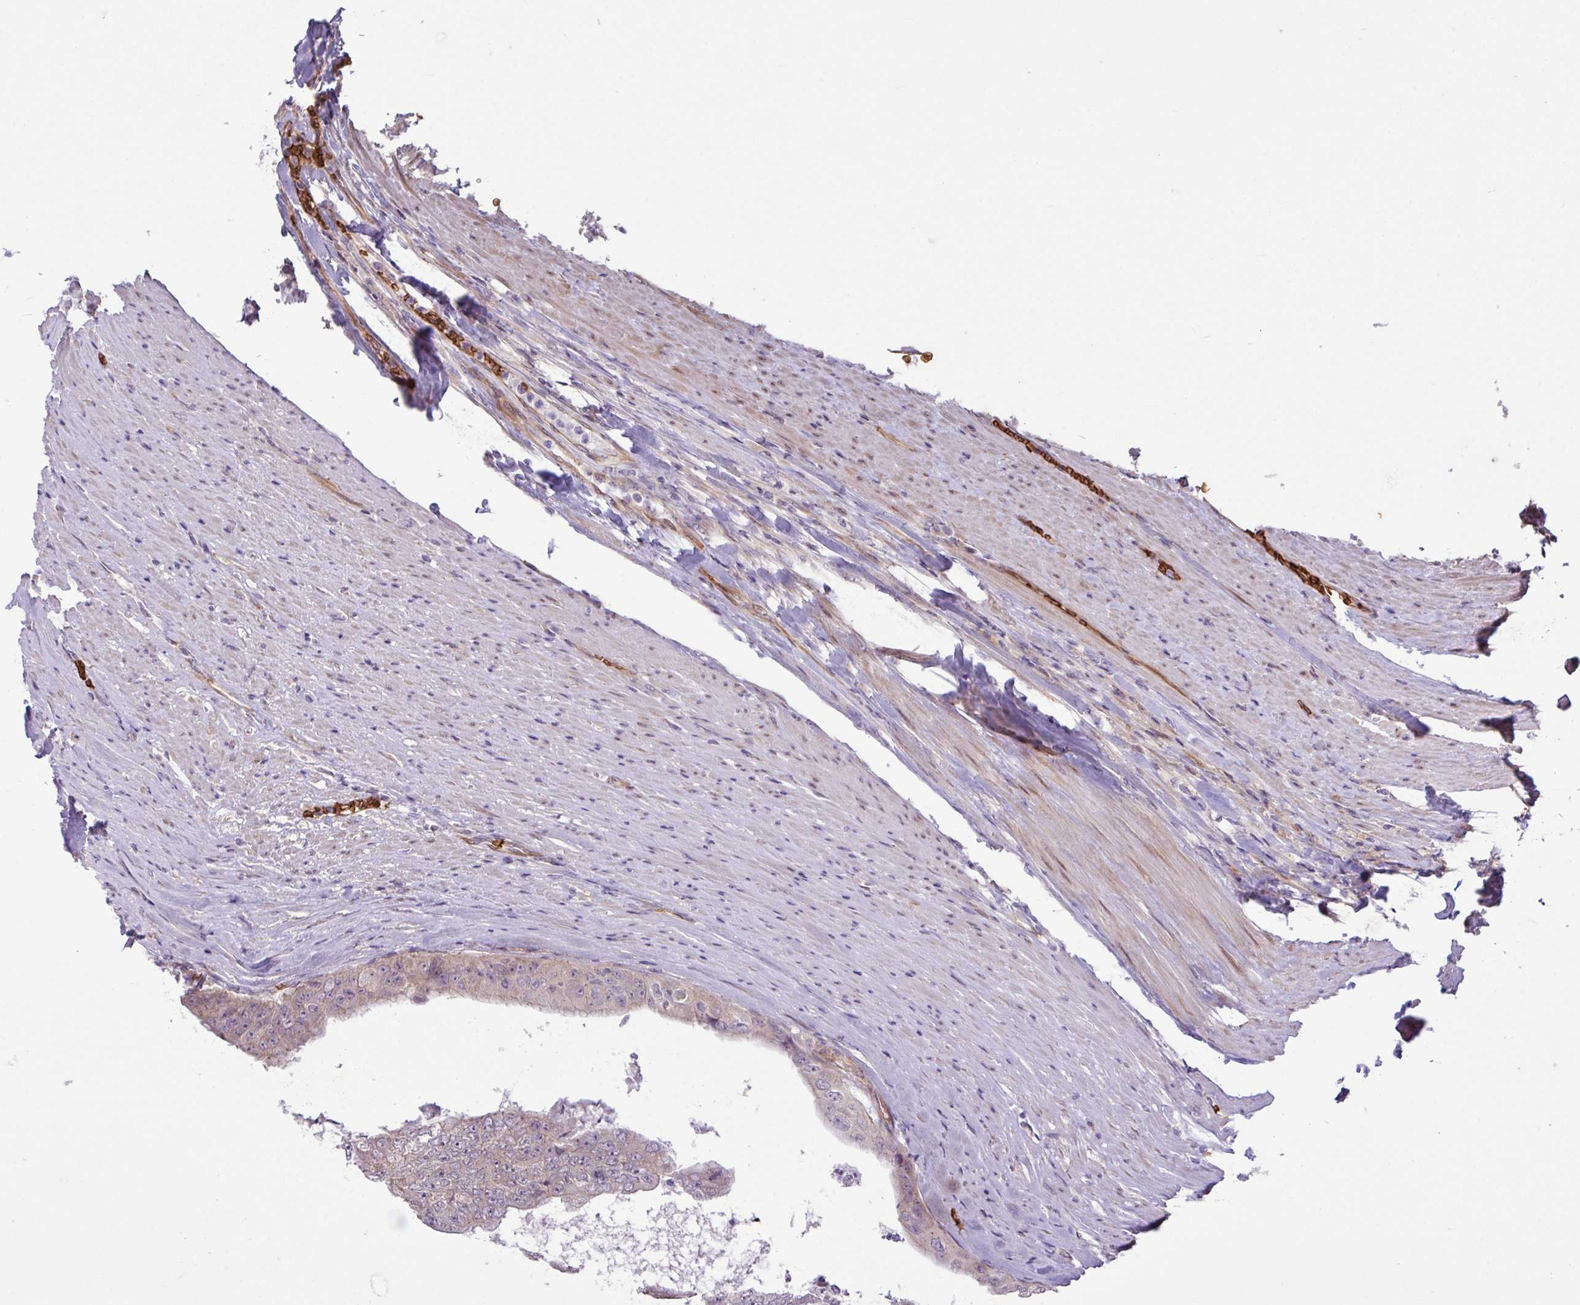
{"staining": {"intensity": "weak", "quantity": "<25%", "location": "cytoplasmic/membranous"}, "tissue": "colorectal cancer", "cell_type": "Tumor cells", "image_type": "cancer", "snomed": [{"axis": "morphology", "description": "Adenocarcinoma, NOS"}, {"axis": "topography", "description": "Colon"}], "caption": "A histopathology image of adenocarcinoma (colorectal) stained for a protein demonstrates no brown staining in tumor cells. (DAB (3,3'-diaminobenzidine) immunohistochemistry with hematoxylin counter stain).", "gene": "RAD21L1", "patient": {"sex": "female", "age": 67}}